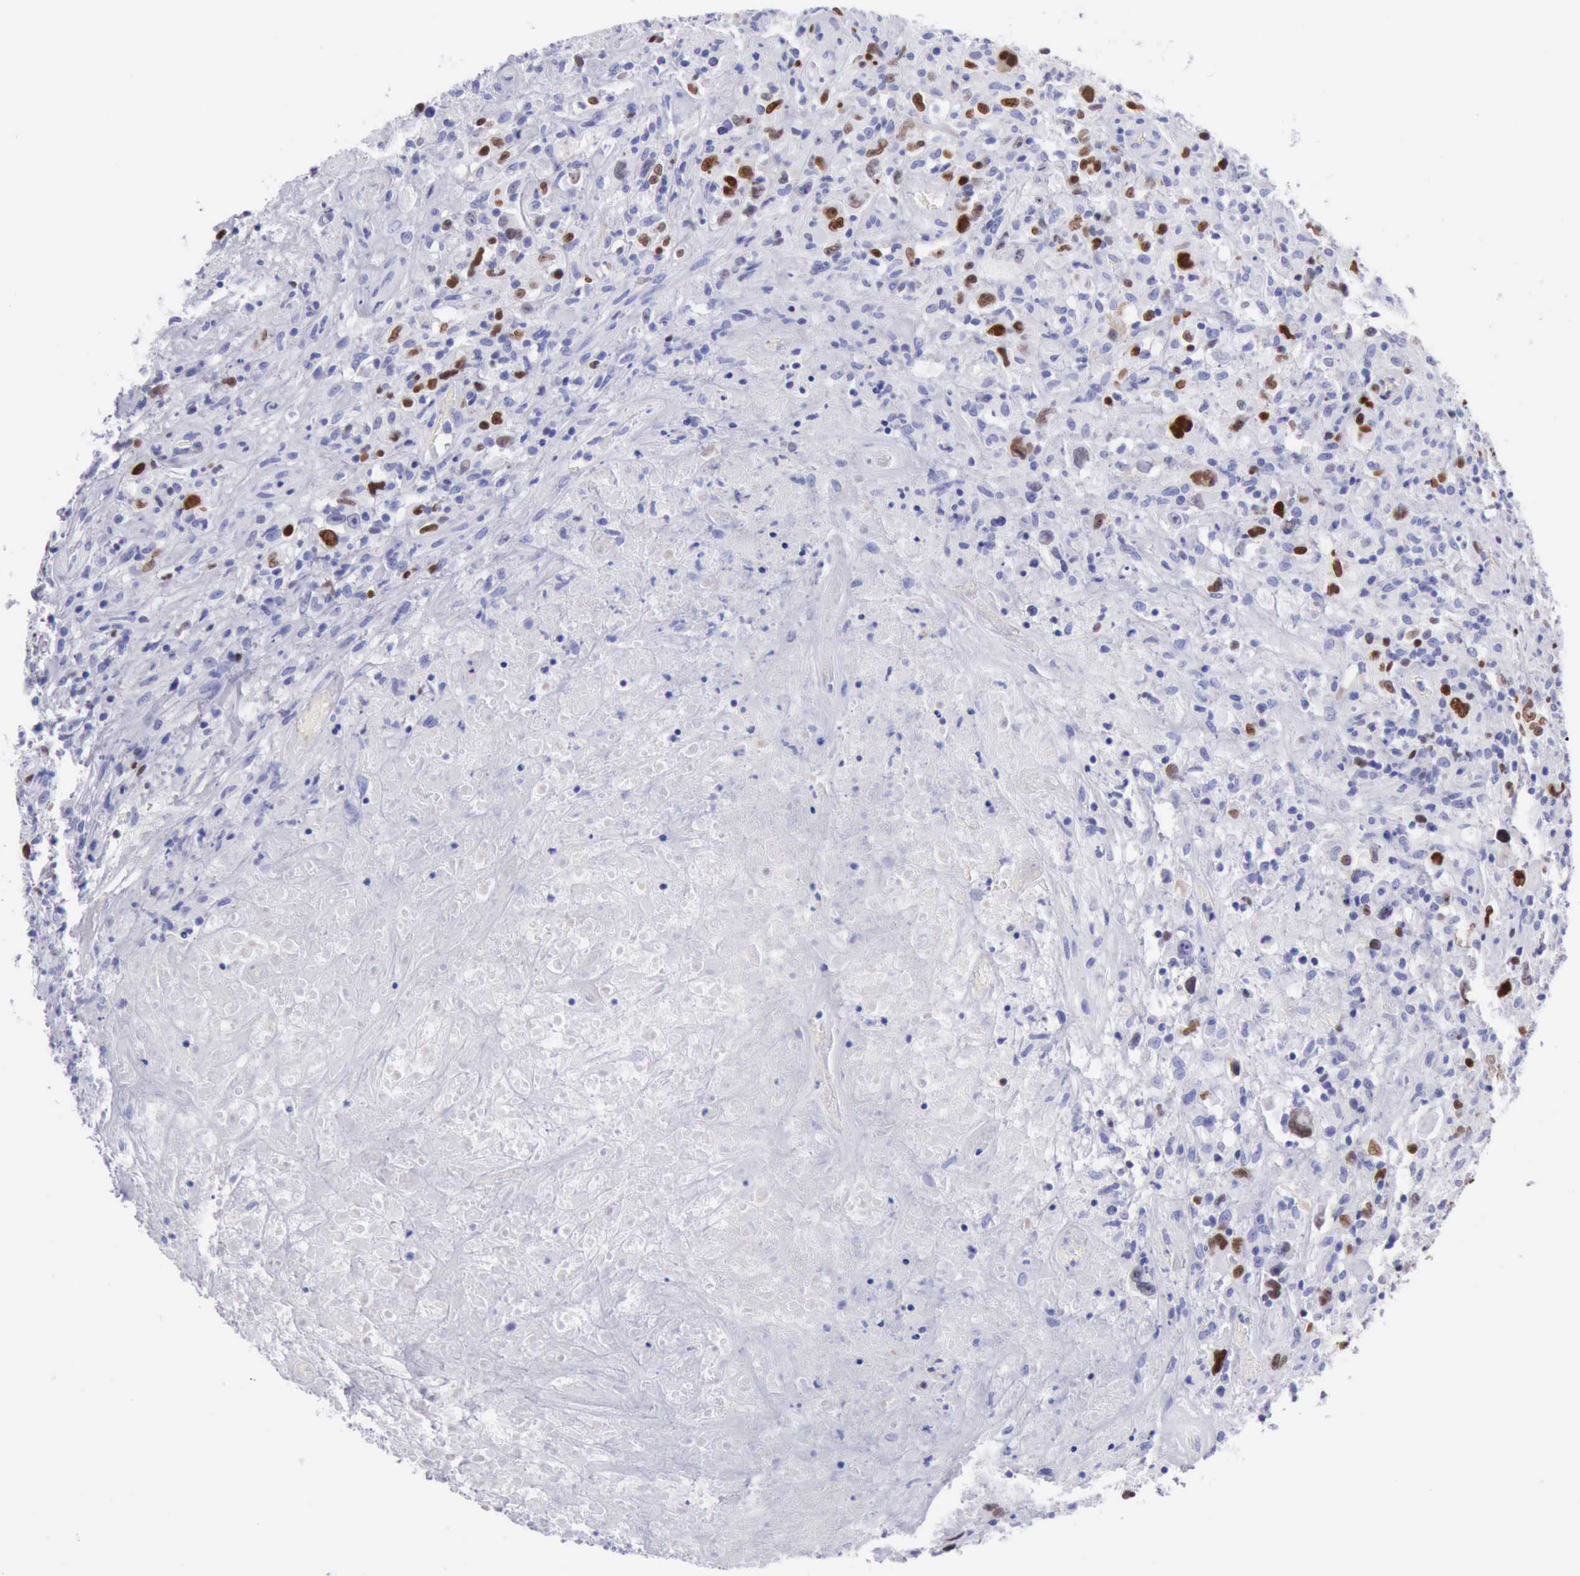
{"staining": {"intensity": "moderate", "quantity": "<25%", "location": "nuclear"}, "tissue": "lymphoma", "cell_type": "Tumor cells", "image_type": "cancer", "snomed": [{"axis": "morphology", "description": "Hodgkin's disease, NOS"}, {"axis": "topography", "description": "Lymph node"}], "caption": "Immunohistochemistry (IHC) micrograph of lymphoma stained for a protein (brown), which demonstrates low levels of moderate nuclear positivity in approximately <25% of tumor cells.", "gene": "MCM2", "patient": {"sex": "male", "age": 46}}